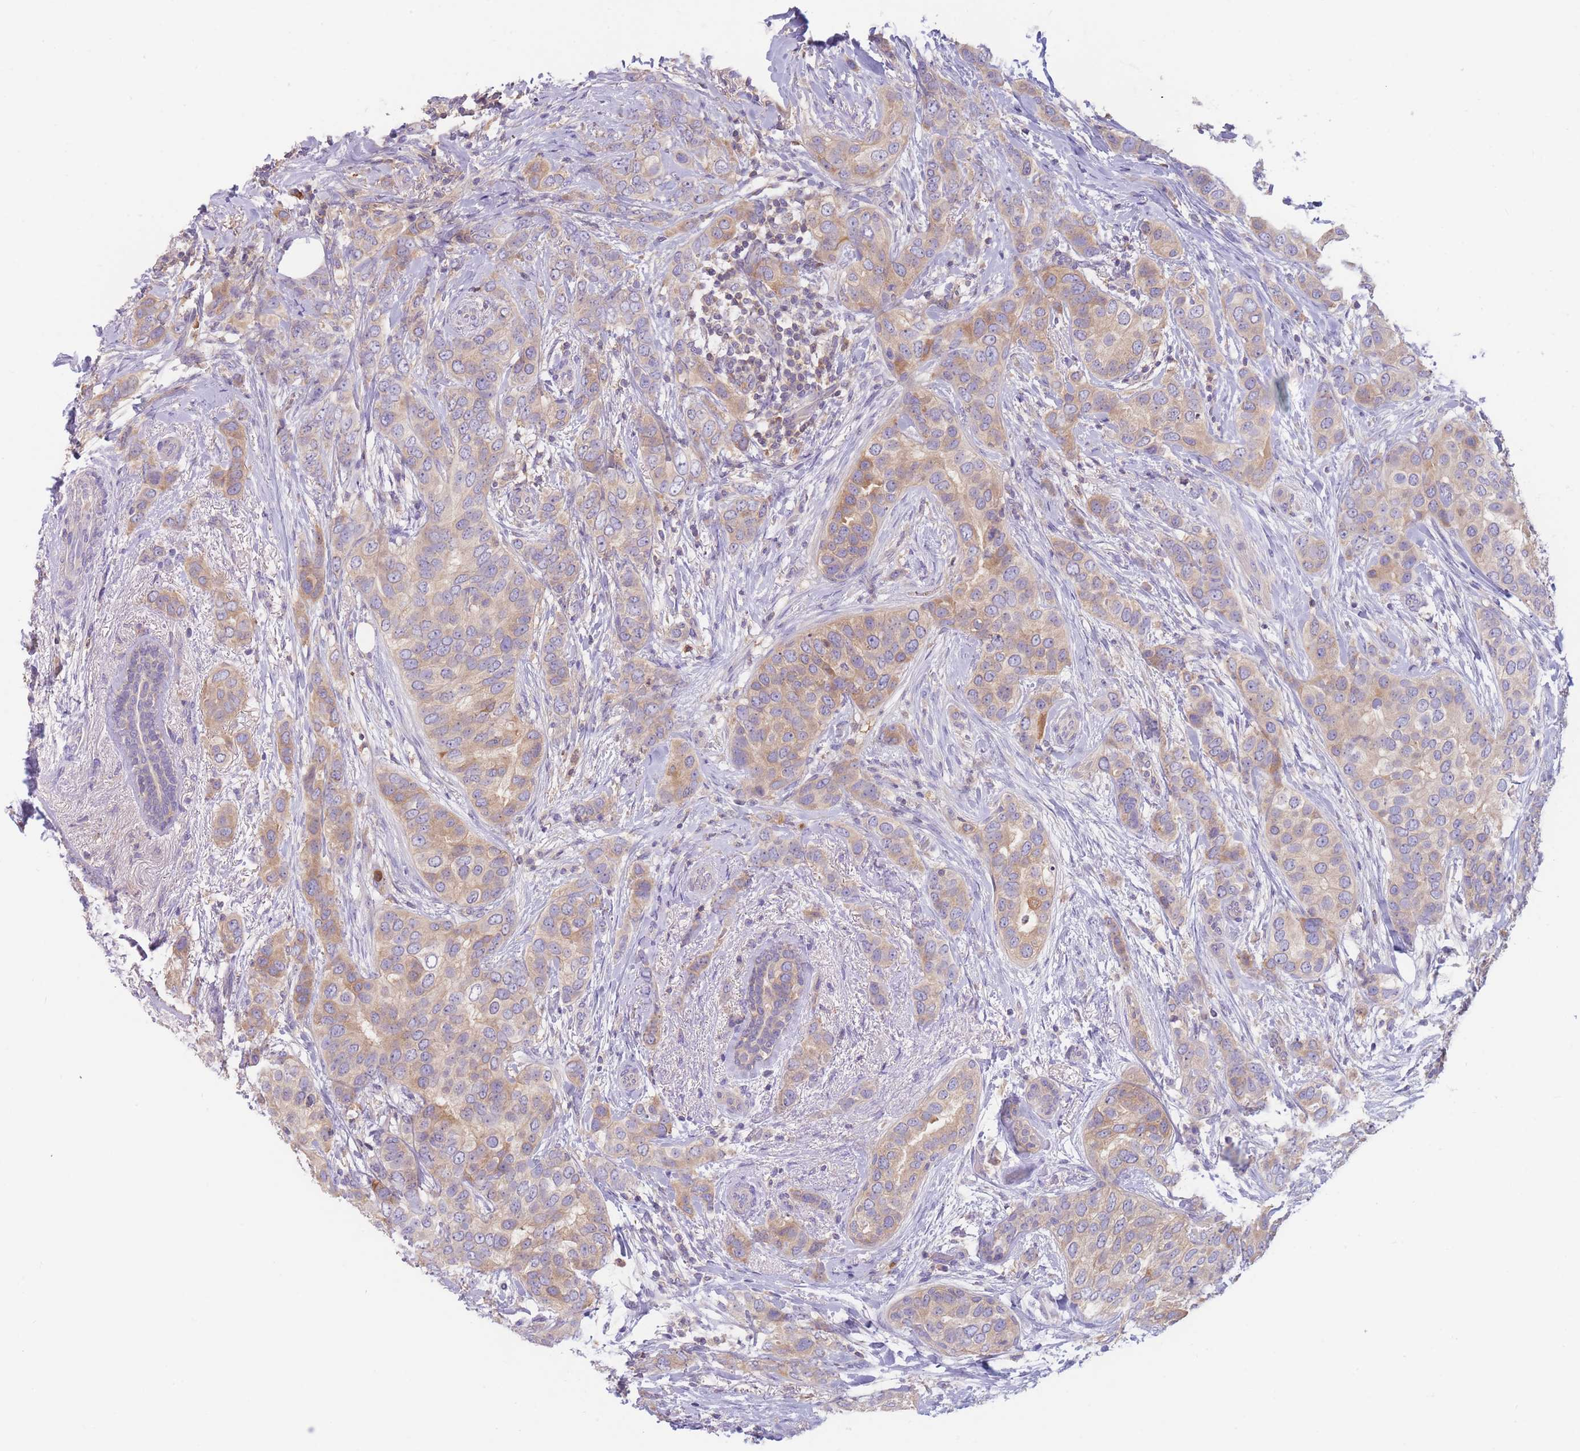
{"staining": {"intensity": "moderate", "quantity": ">75%", "location": "cytoplasmic/membranous"}, "tissue": "breast cancer", "cell_type": "Tumor cells", "image_type": "cancer", "snomed": [{"axis": "morphology", "description": "Lobular carcinoma"}, {"axis": "topography", "description": "Breast"}], "caption": "Immunohistochemistry histopathology image of human lobular carcinoma (breast) stained for a protein (brown), which exhibits medium levels of moderate cytoplasmic/membranous positivity in about >75% of tumor cells.", "gene": "ST3GAL4", "patient": {"sex": "female", "age": 51}}